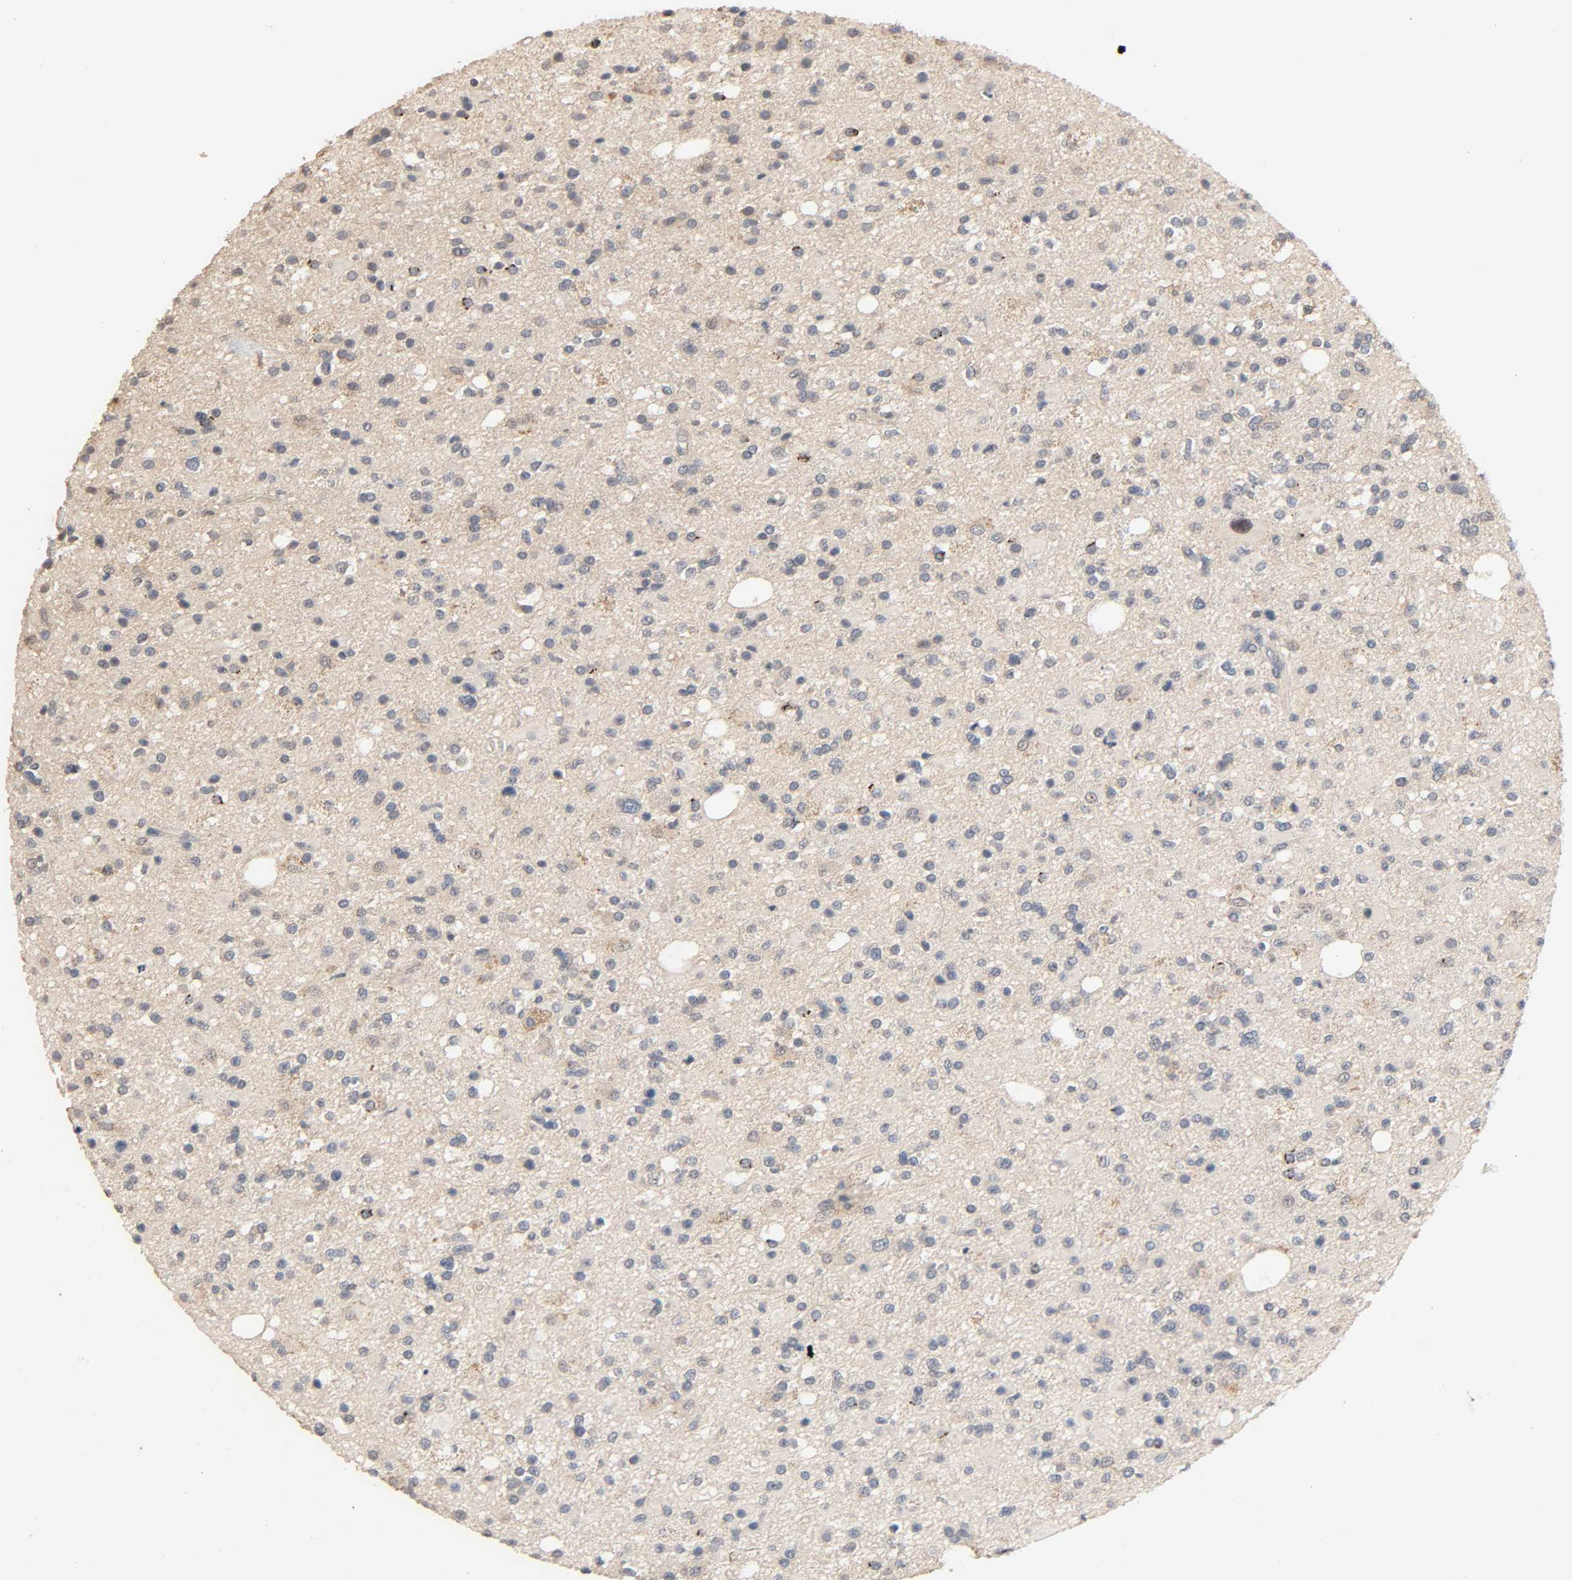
{"staining": {"intensity": "moderate", "quantity": "<25%", "location": "cytoplasmic/membranous"}, "tissue": "glioma", "cell_type": "Tumor cells", "image_type": "cancer", "snomed": [{"axis": "morphology", "description": "Glioma, malignant, High grade"}, {"axis": "topography", "description": "Brain"}], "caption": "Protein staining of high-grade glioma (malignant) tissue reveals moderate cytoplasmic/membranous positivity in approximately <25% of tumor cells.", "gene": "MAGEA8", "patient": {"sex": "male", "age": 33}}